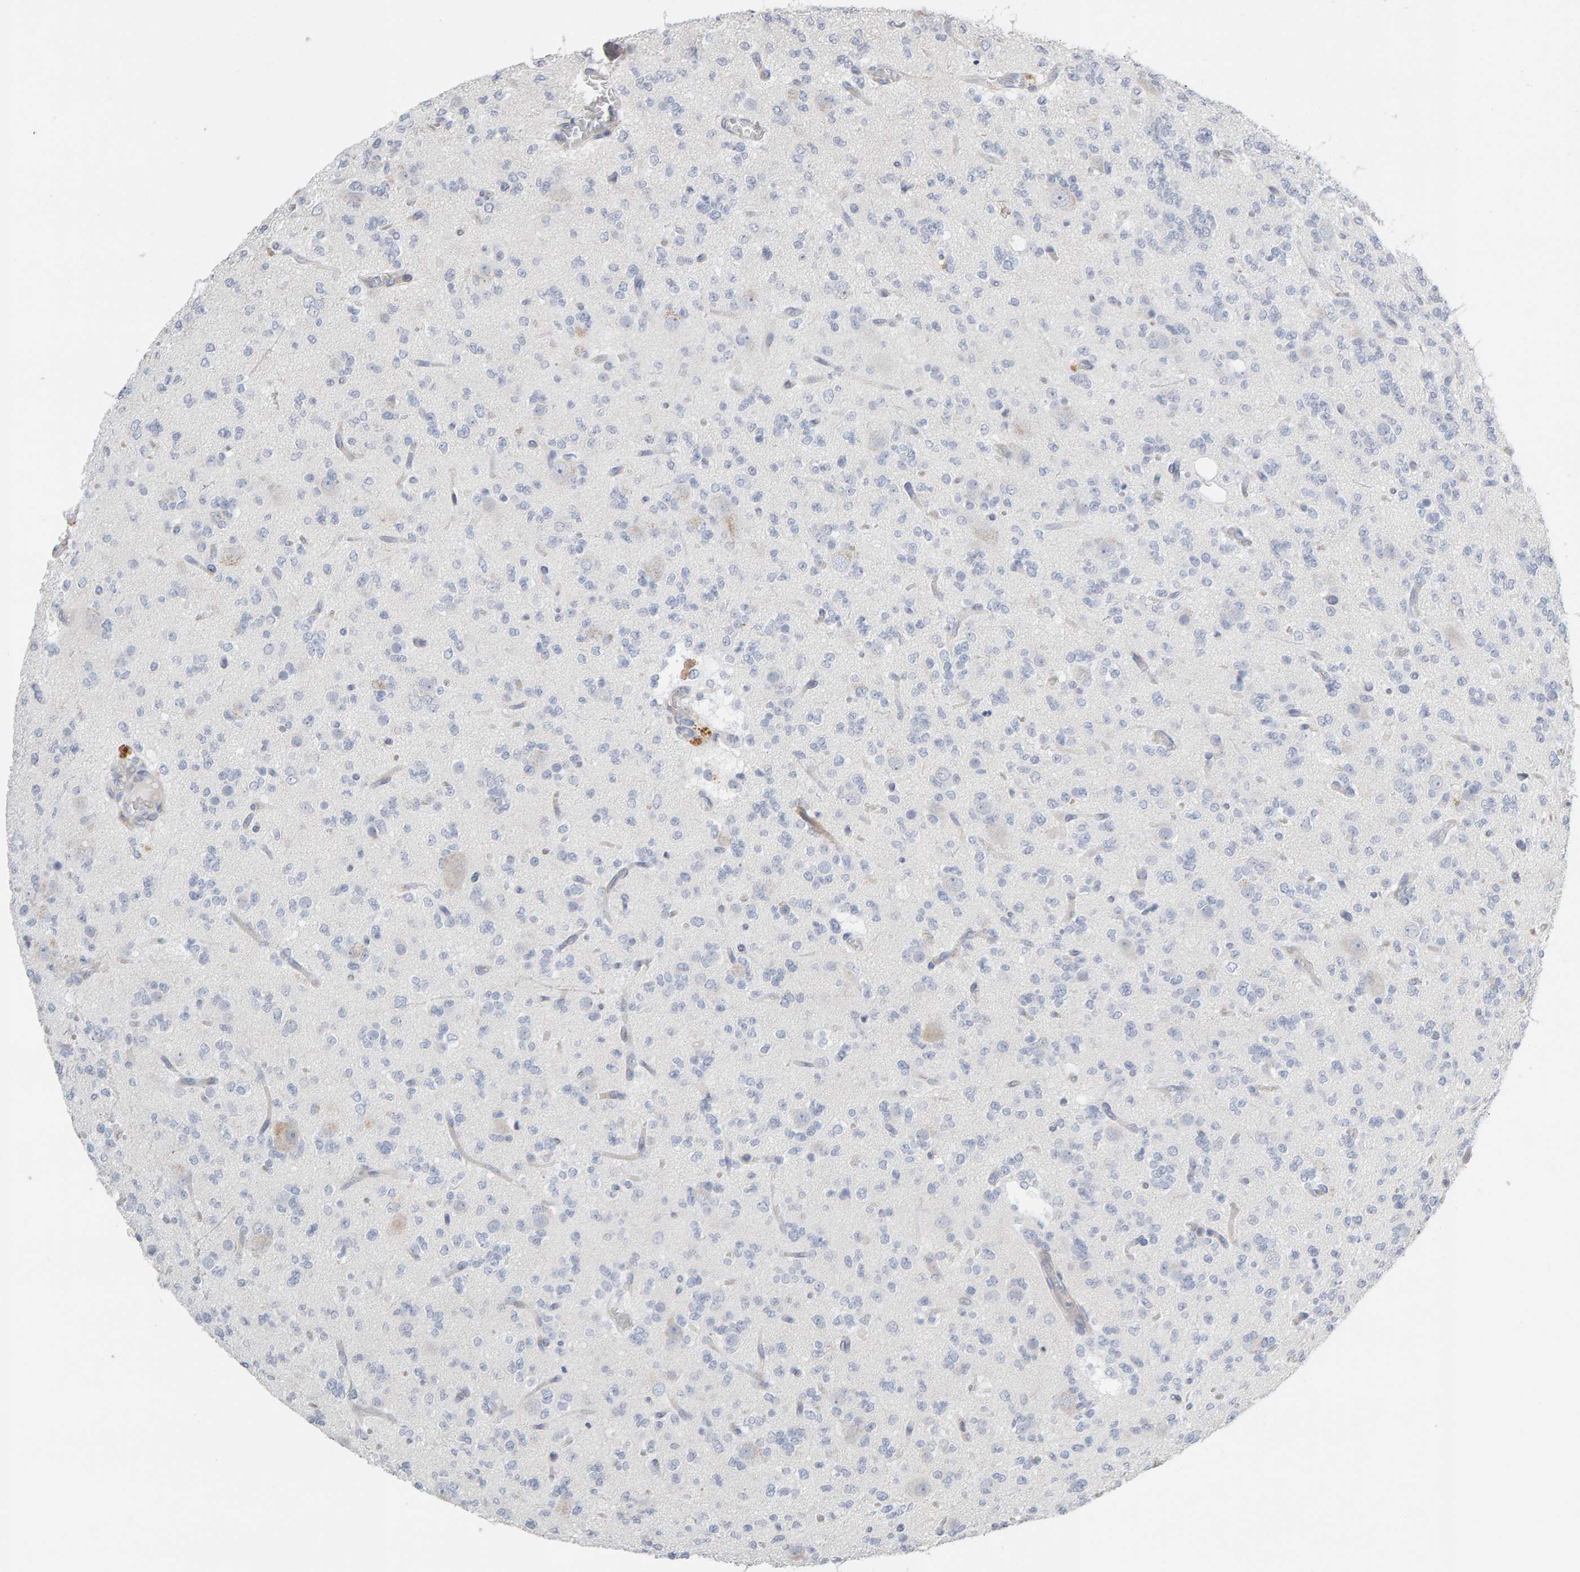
{"staining": {"intensity": "negative", "quantity": "none", "location": "none"}, "tissue": "glioma", "cell_type": "Tumor cells", "image_type": "cancer", "snomed": [{"axis": "morphology", "description": "Glioma, malignant, Low grade"}, {"axis": "topography", "description": "Brain"}], "caption": "A micrograph of human glioma is negative for staining in tumor cells.", "gene": "ENGASE", "patient": {"sex": "male", "age": 38}}